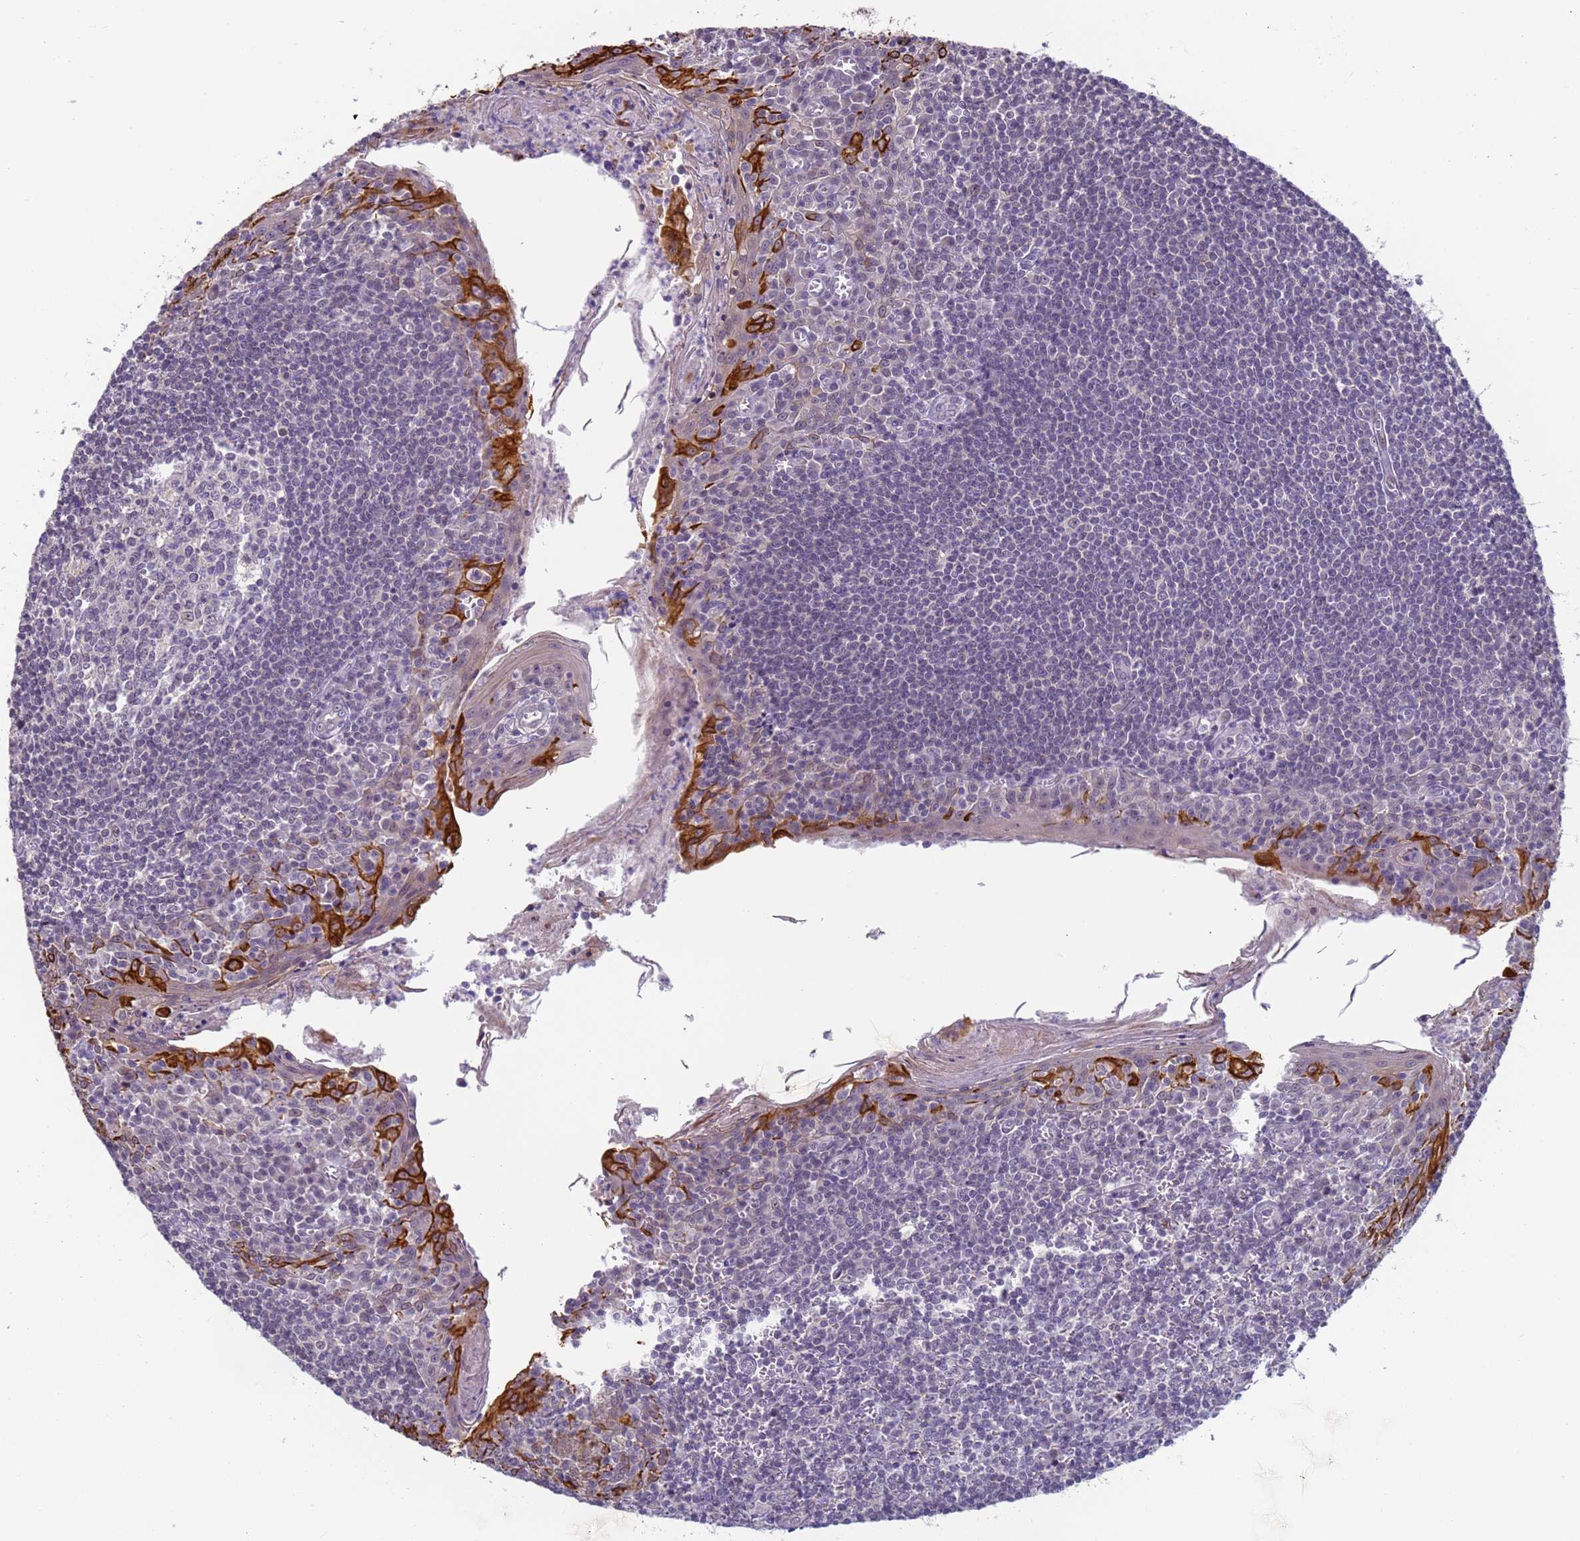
{"staining": {"intensity": "negative", "quantity": "none", "location": "none"}, "tissue": "tonsil", "cell_type": "Germinal center cells", "image_type": "normal", "snomed": [{"axis": "morphology", "description": "Normal tissue, NOS"}, {"axis": "topography", "description": "Tonsil"}], "caption": "Germinal center cells are negative for protein expression in unremarkable human tonsil. (DAB IHC visualized using brightfield microscopy, high magnification).", "gene": "VWA3A", "patient": {"sex": "male", "age": 27}}